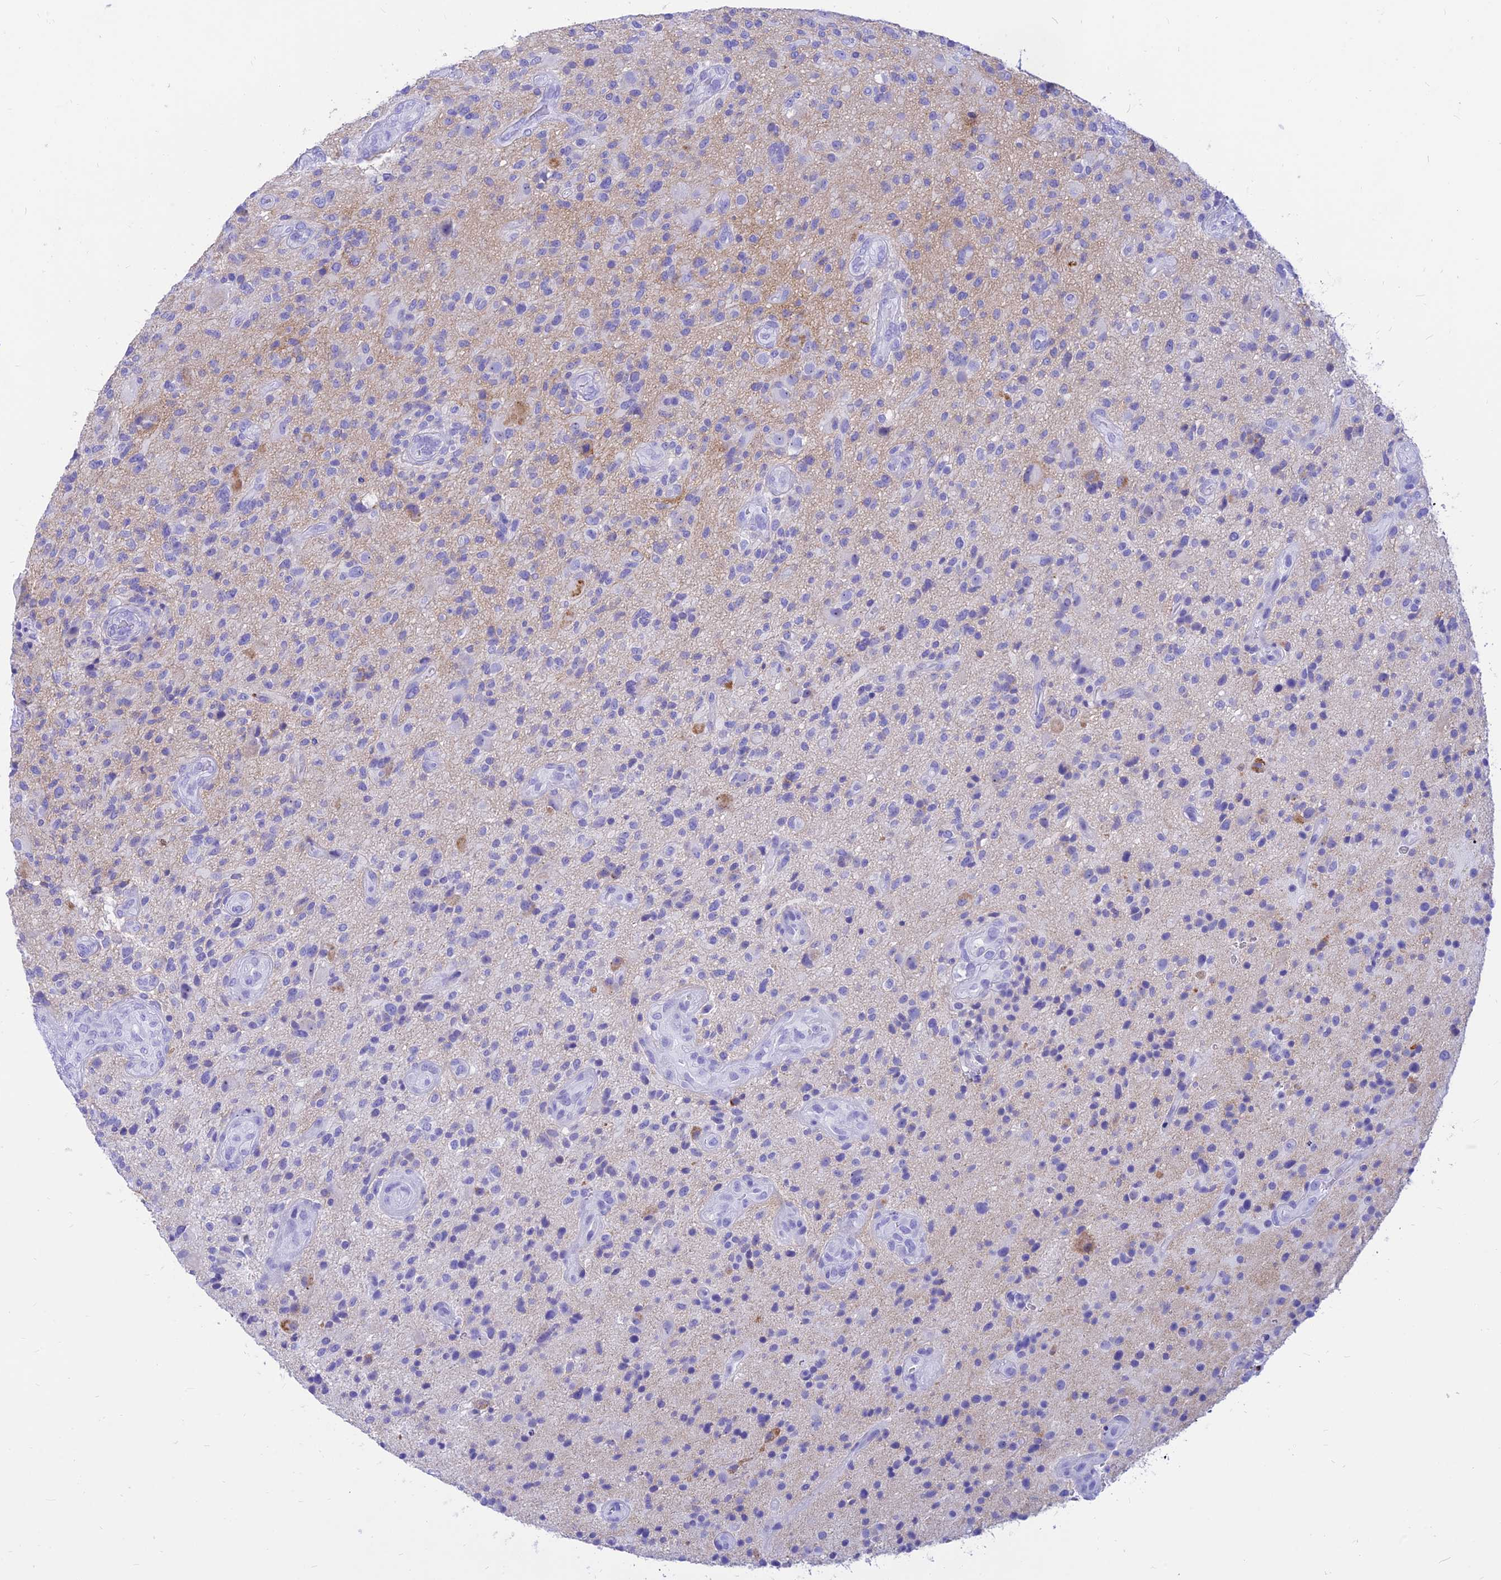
{"staining": {"intensity": "negative", "quantity": "none", "location": "none"}, "tissue": "glioma", "cell_type": "Tumor cells", "image_type": "cancer", "snomed": [{"axis": "morphology", "description": "Glioma, malignant, High grade"}, {"axis": "topography", "description": "Brain"}], "caption": "Immunohistochemical staining of human glioma reveals no significant expression in tumor cells.", "gene": "PRNP", "patient": {"sex": "male", "age": 47}}